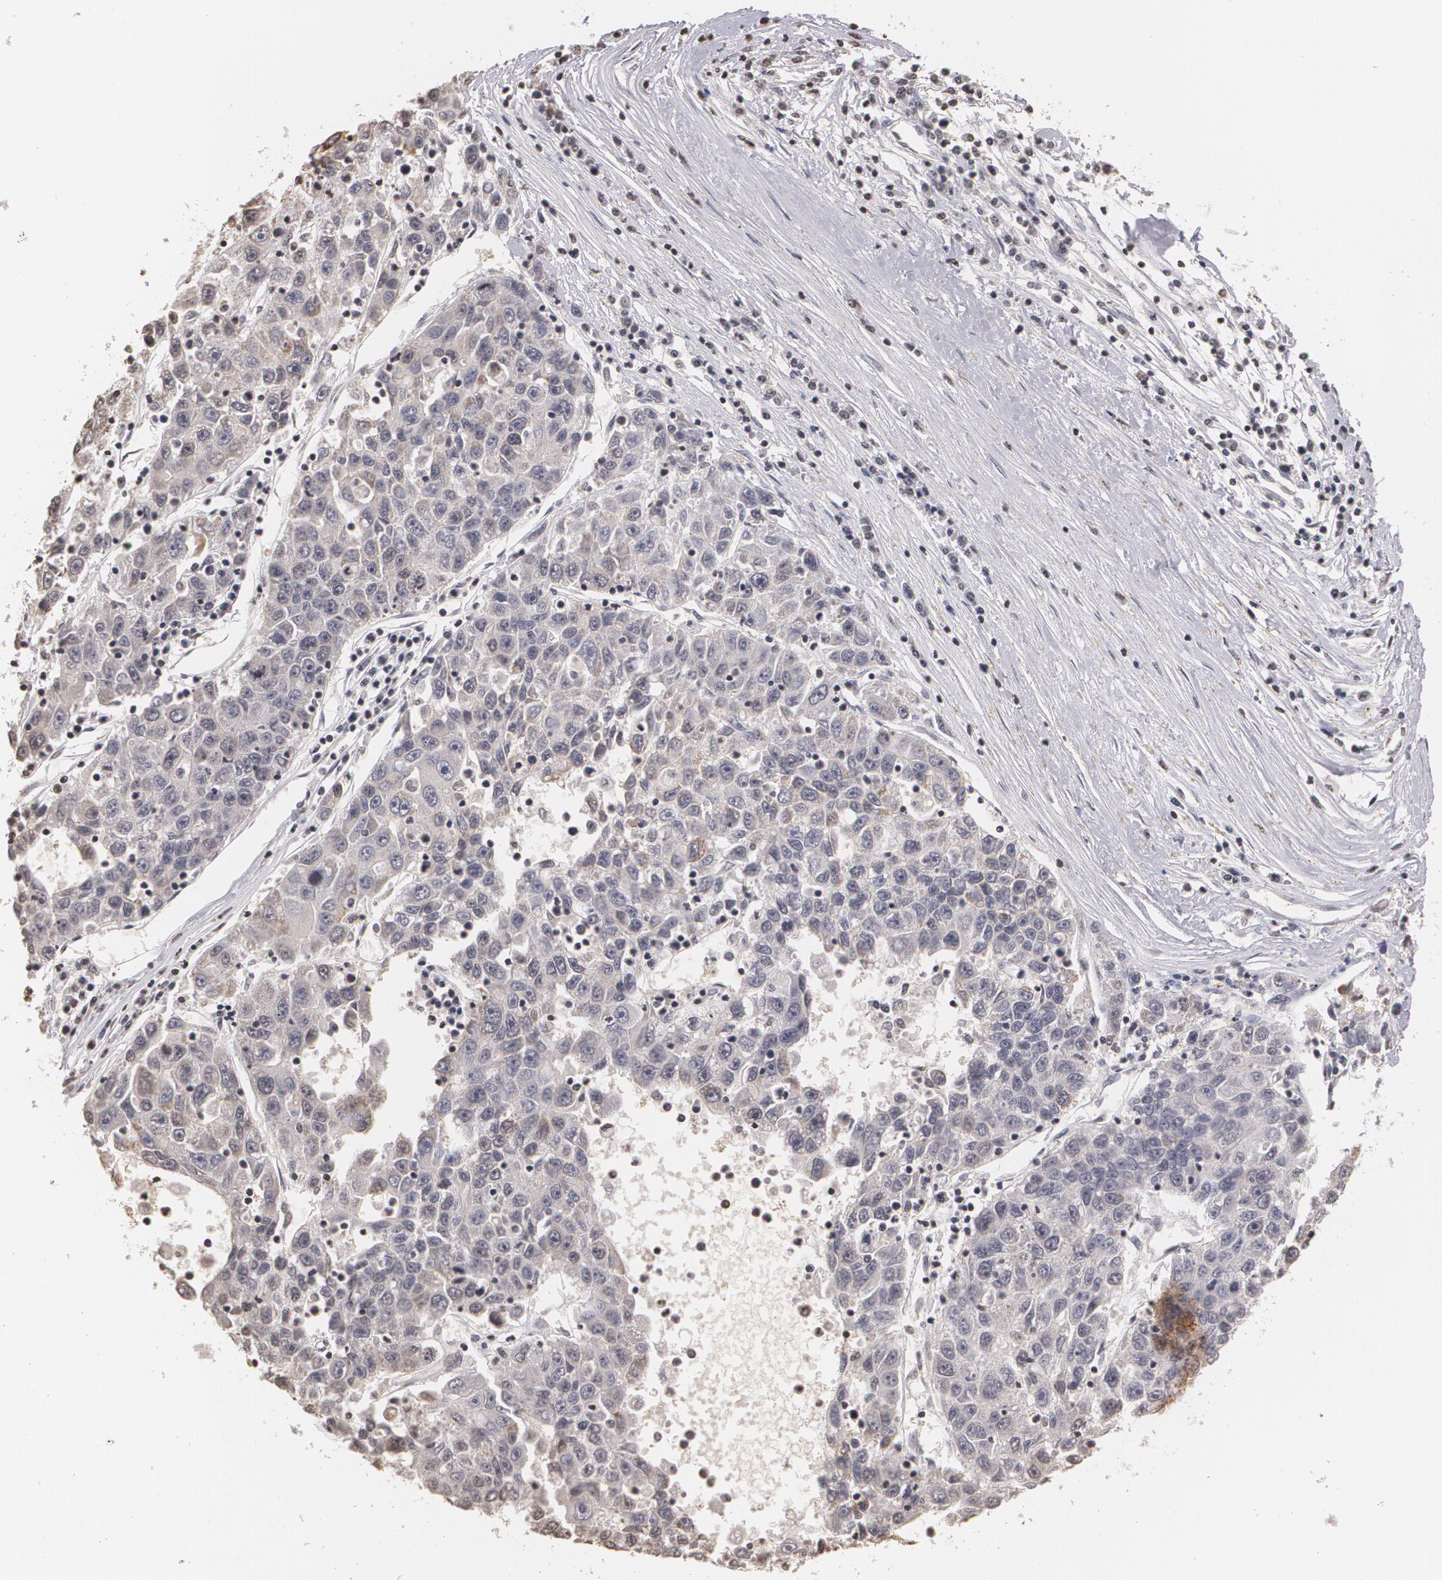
{"staining": {"intensity": "negative", "quantity": "none", "location": "none"}, "tissue": "liver cancer", "cell_type": "Tumor cells", "image_type": "cancer", "snomed": [{"axis": "morphology", "description": "Carcinoma, Hepatocellular, NOS"}, {"axis": "topography", "description": "Liver"}], "caption": "IHC photomicrograph of human liver hepatocellular carcinoma stained for a protein (brown), which shows no staining in tumor cells. (DAB IHC with hematoxylin counter stain).", "gene": "THRB", "patient": {"sex": "male", "age": 49}}